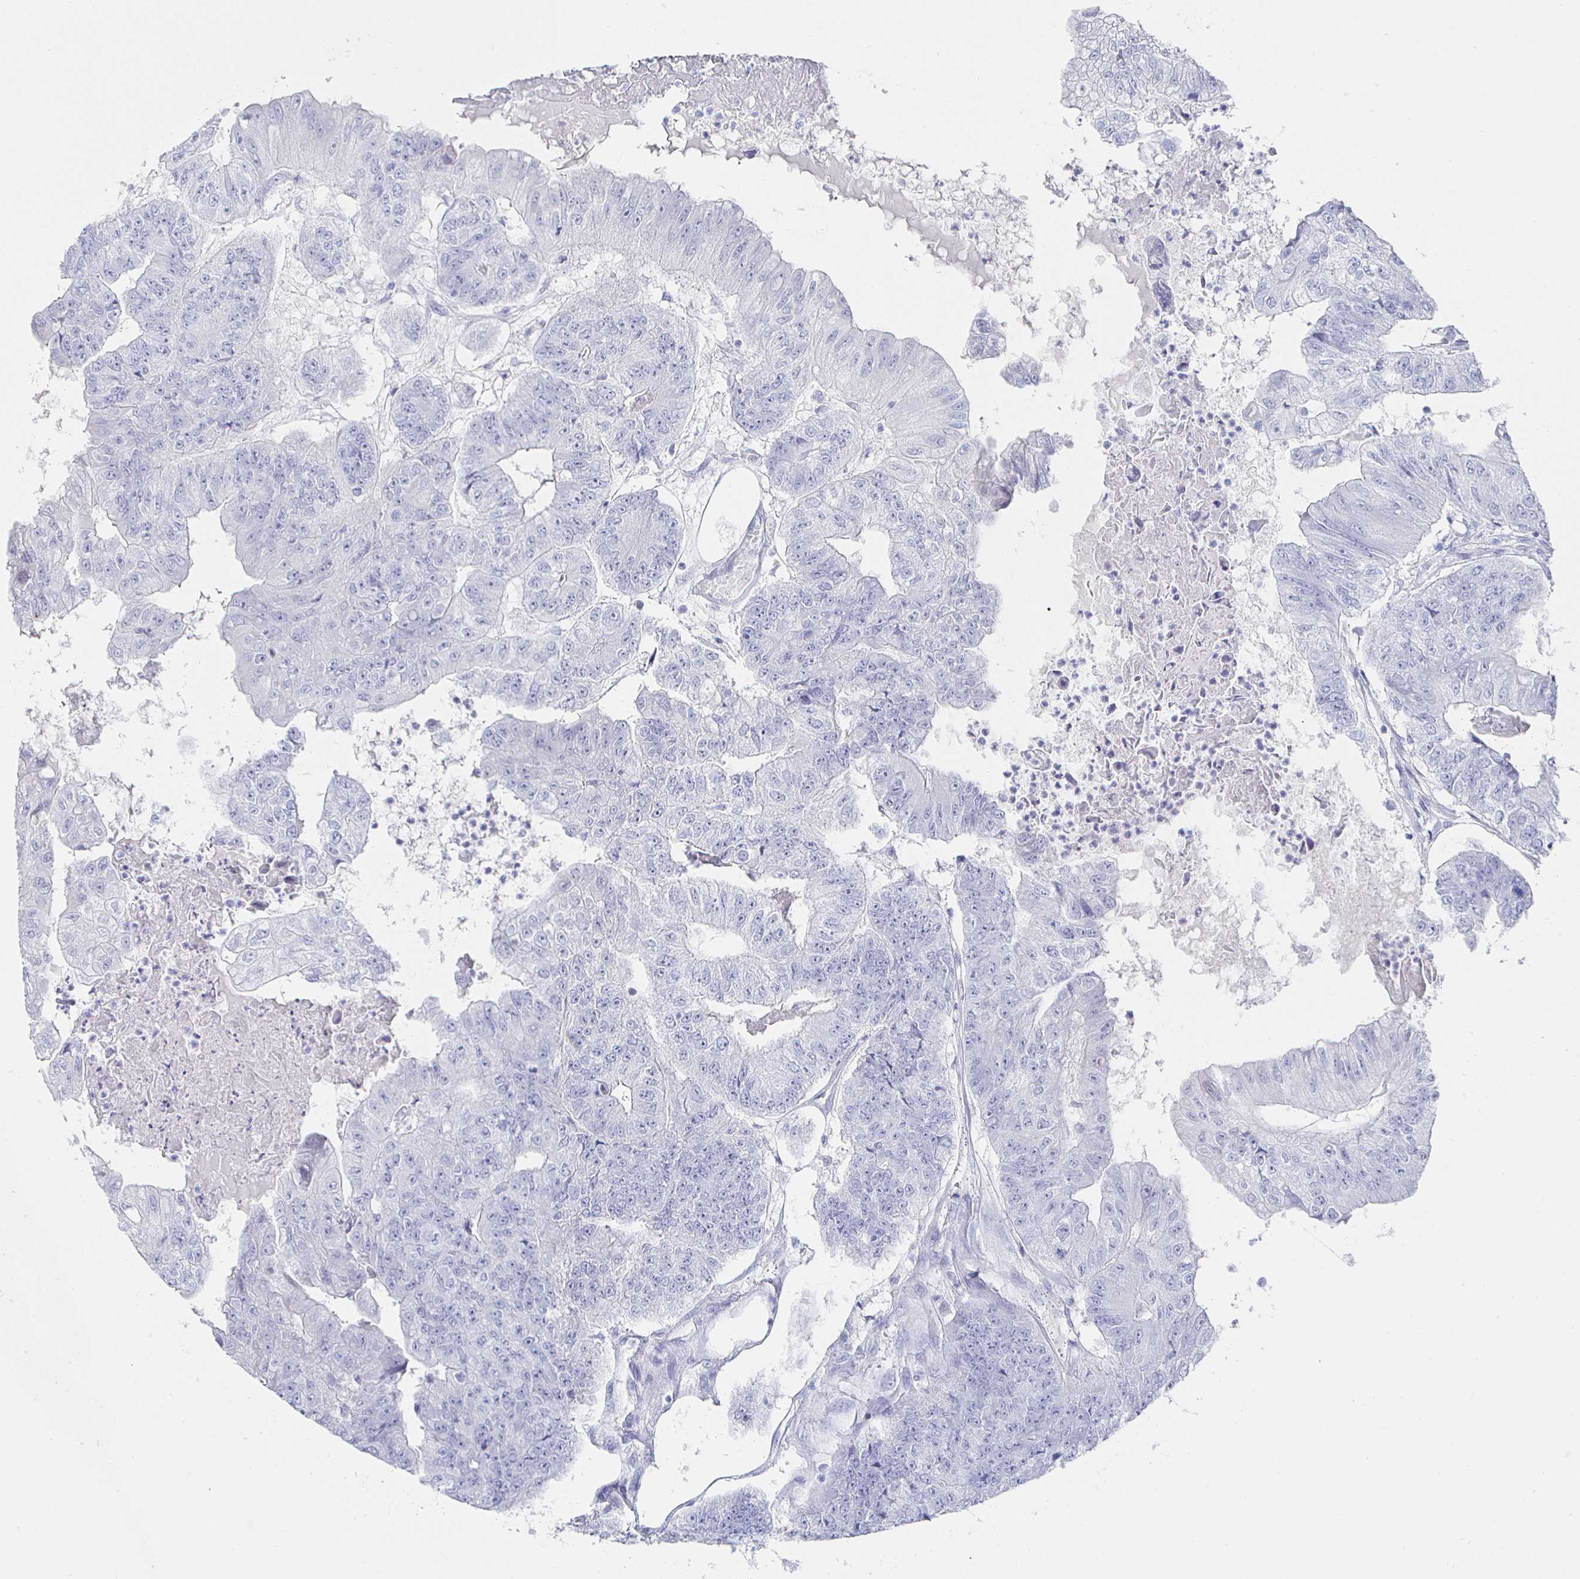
{"staining": {"intensity": "negative", "quantity": "none", "location": "none"}, "tissue": "colorectal cancer", "cell_type": "Tumor cells", "image_type": "cancer", "snomed": [{"axis": "morphology", "description": "Adenocarcinoma, NOS"}, {"axis": "topography", "description": "Colon"}], "caption": "DAB (3,3'-diaminobenzidine) immunohistochemical staining of human adenocarcinoma (colorectal) exhibits no significant positivity in tumor cells. Brightfield microscopy of immunohistochemistry (IHC) stained with DAB (3,3'-diaminobenzidine) (brown) and hematoxylin (blue), captured at high magnification.", "gene": "CLCA1", "patient": {"sex": "female", "age": 67}}